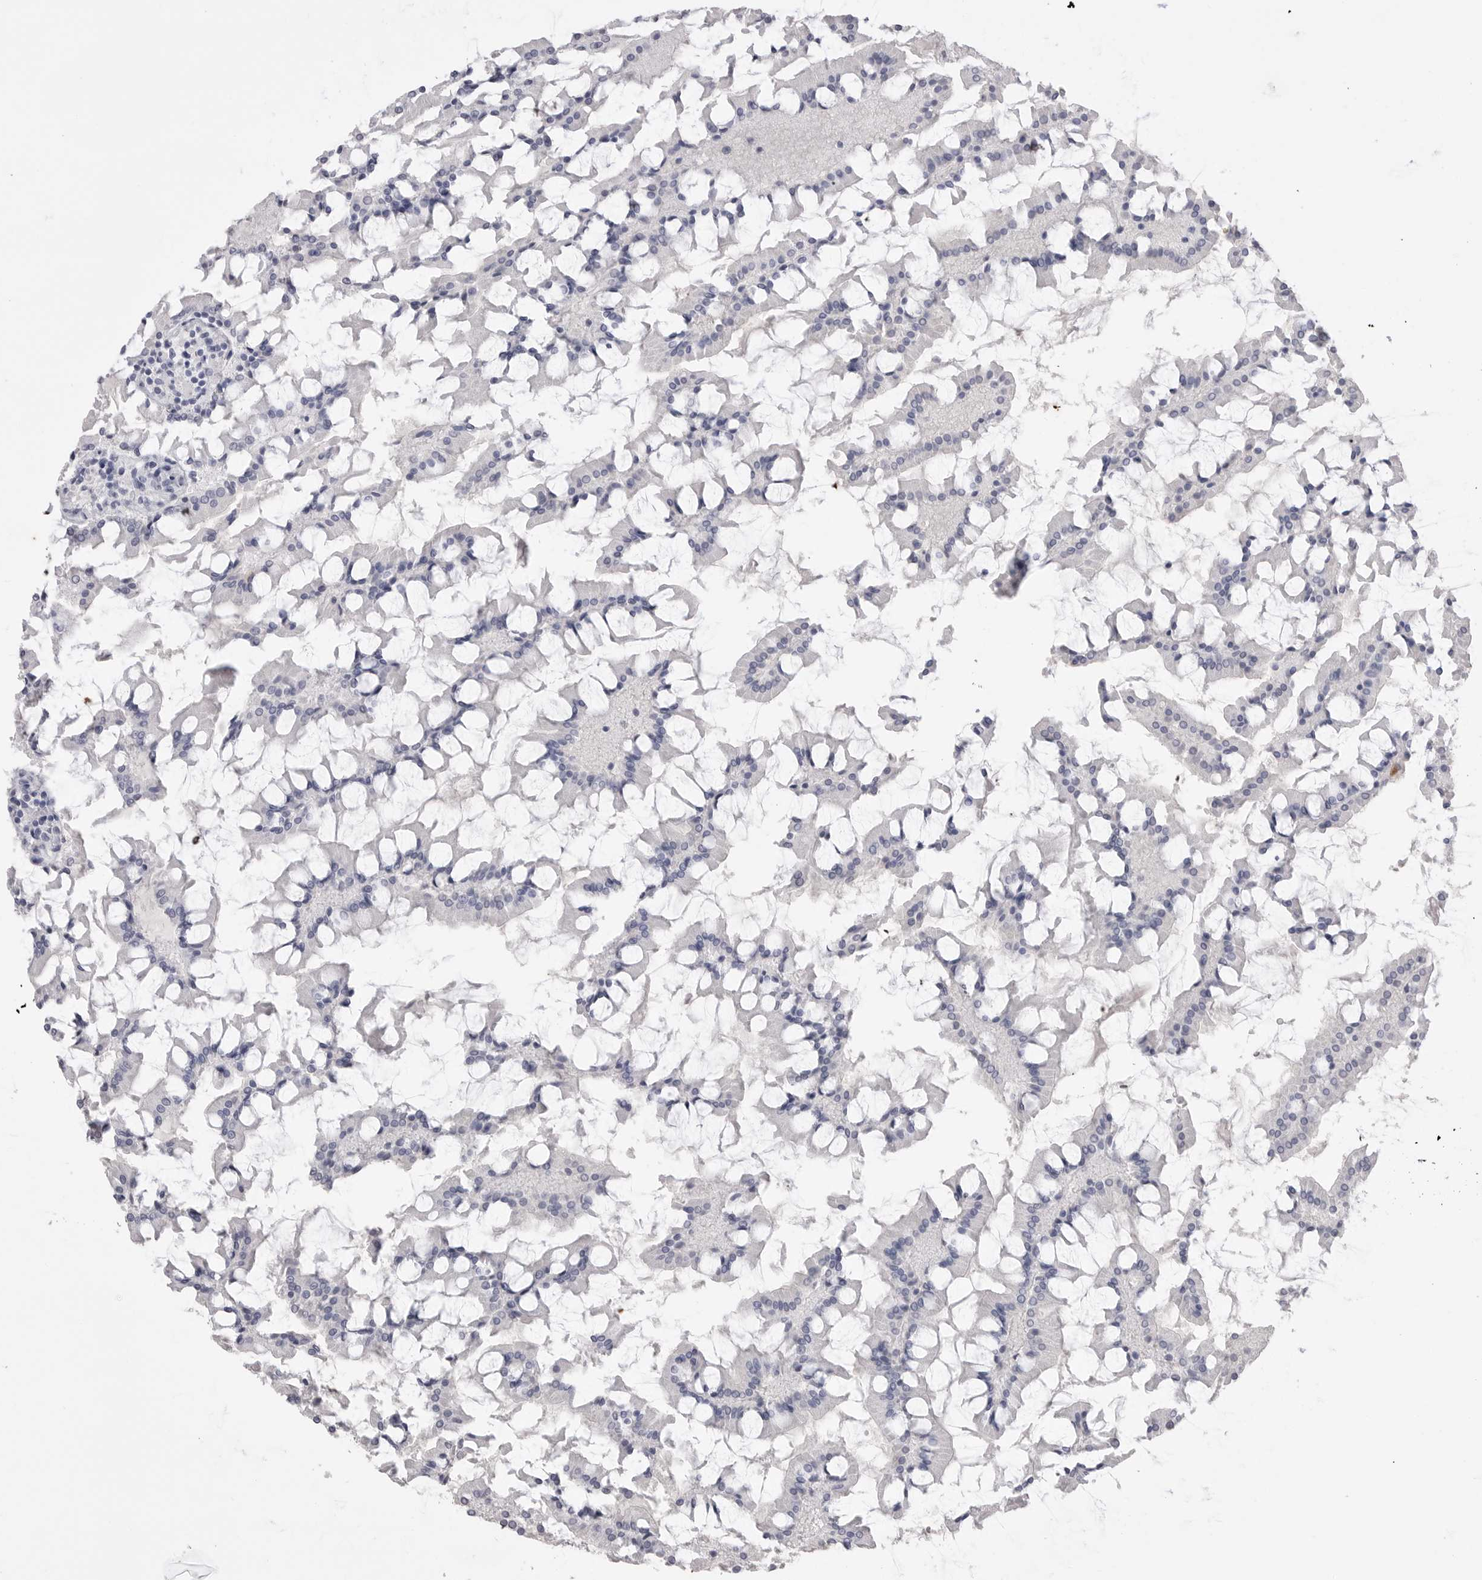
{"staining": {"intensity": "negative", "quantity": "none", "location": "none"}, "tissue": "small intestine", "cell_type": "Glandular cells", "image_type": "normal", "snomed": [{"axis": "morphology", "description": "Normal tissue, NOS"}, {"axis": "topography", "description": "Small intestine"}], "caption": "DAB (3,3'-diaminobenzidine) immunohistochemical staining of unremarkable human small intestine exhibits no significant staining in glandular cells. (DAB immunohistochemistry visualized using brightfield microscopy, high magnification).", "gene": "CPB1", "patient": {"sex": "male", "age": 41}}